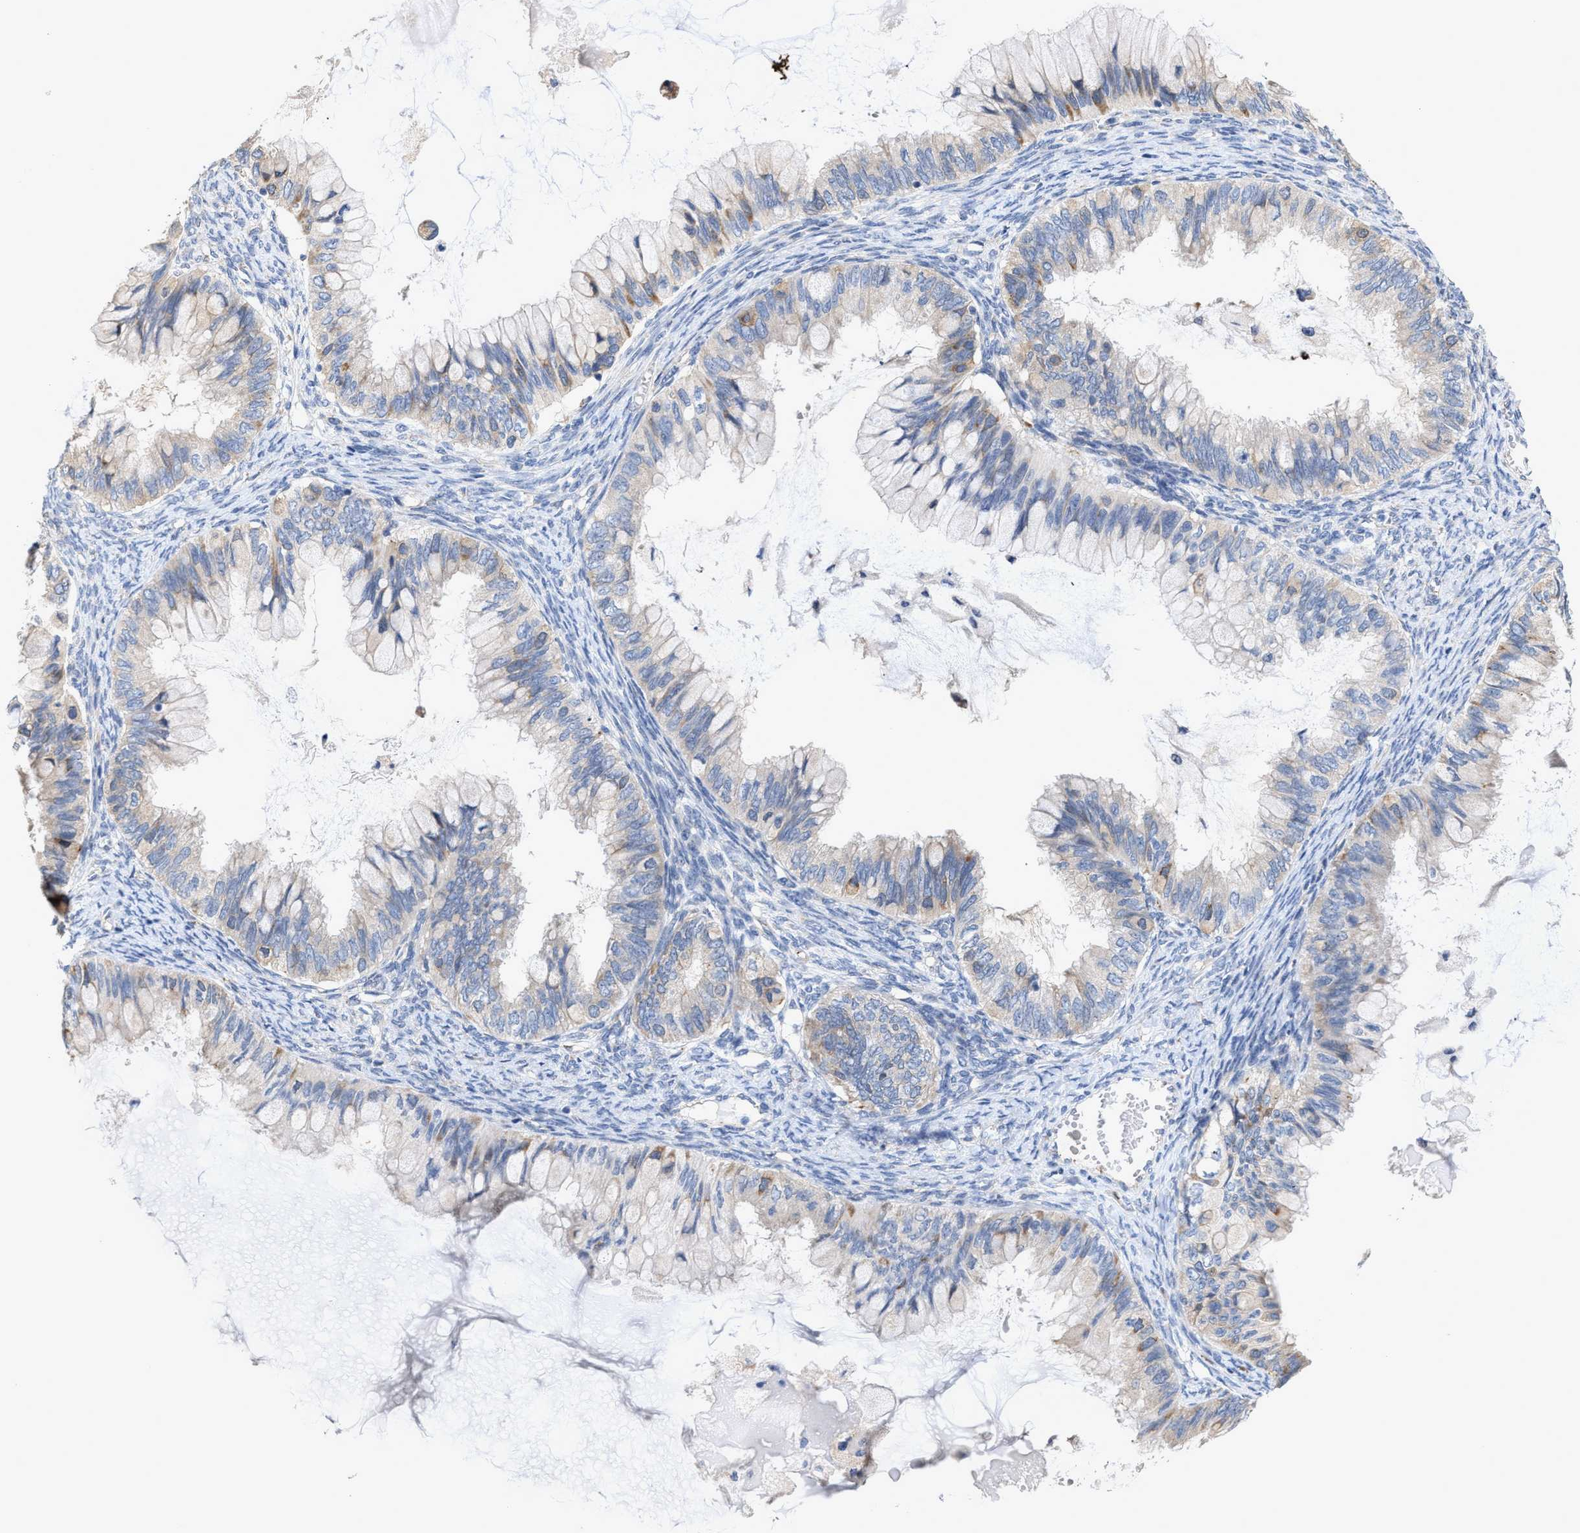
{"staining": {"intensity": "moderate", "quantity": "<25%", "location": "cytoplasmic/membranous"}, "tissue": "ovarian cancer", "cell_type": "Tumor cells", "image_type": "cancer", "snomed": [{"axis": "morphology", "description": "Cystadenocarcinoma, mucinous, NOS"}, {"axis": "topography", "description": "Ovary"}], "caption": "Ovarian mucinous cystadenocarcinoma stained with DAB IHC displays low levels of moderate cytoplasmic/membranous positivity in approximately <25% of tumor cells.", "gene": "RYR2", "patient": {"sex": "female", "age": 80}}